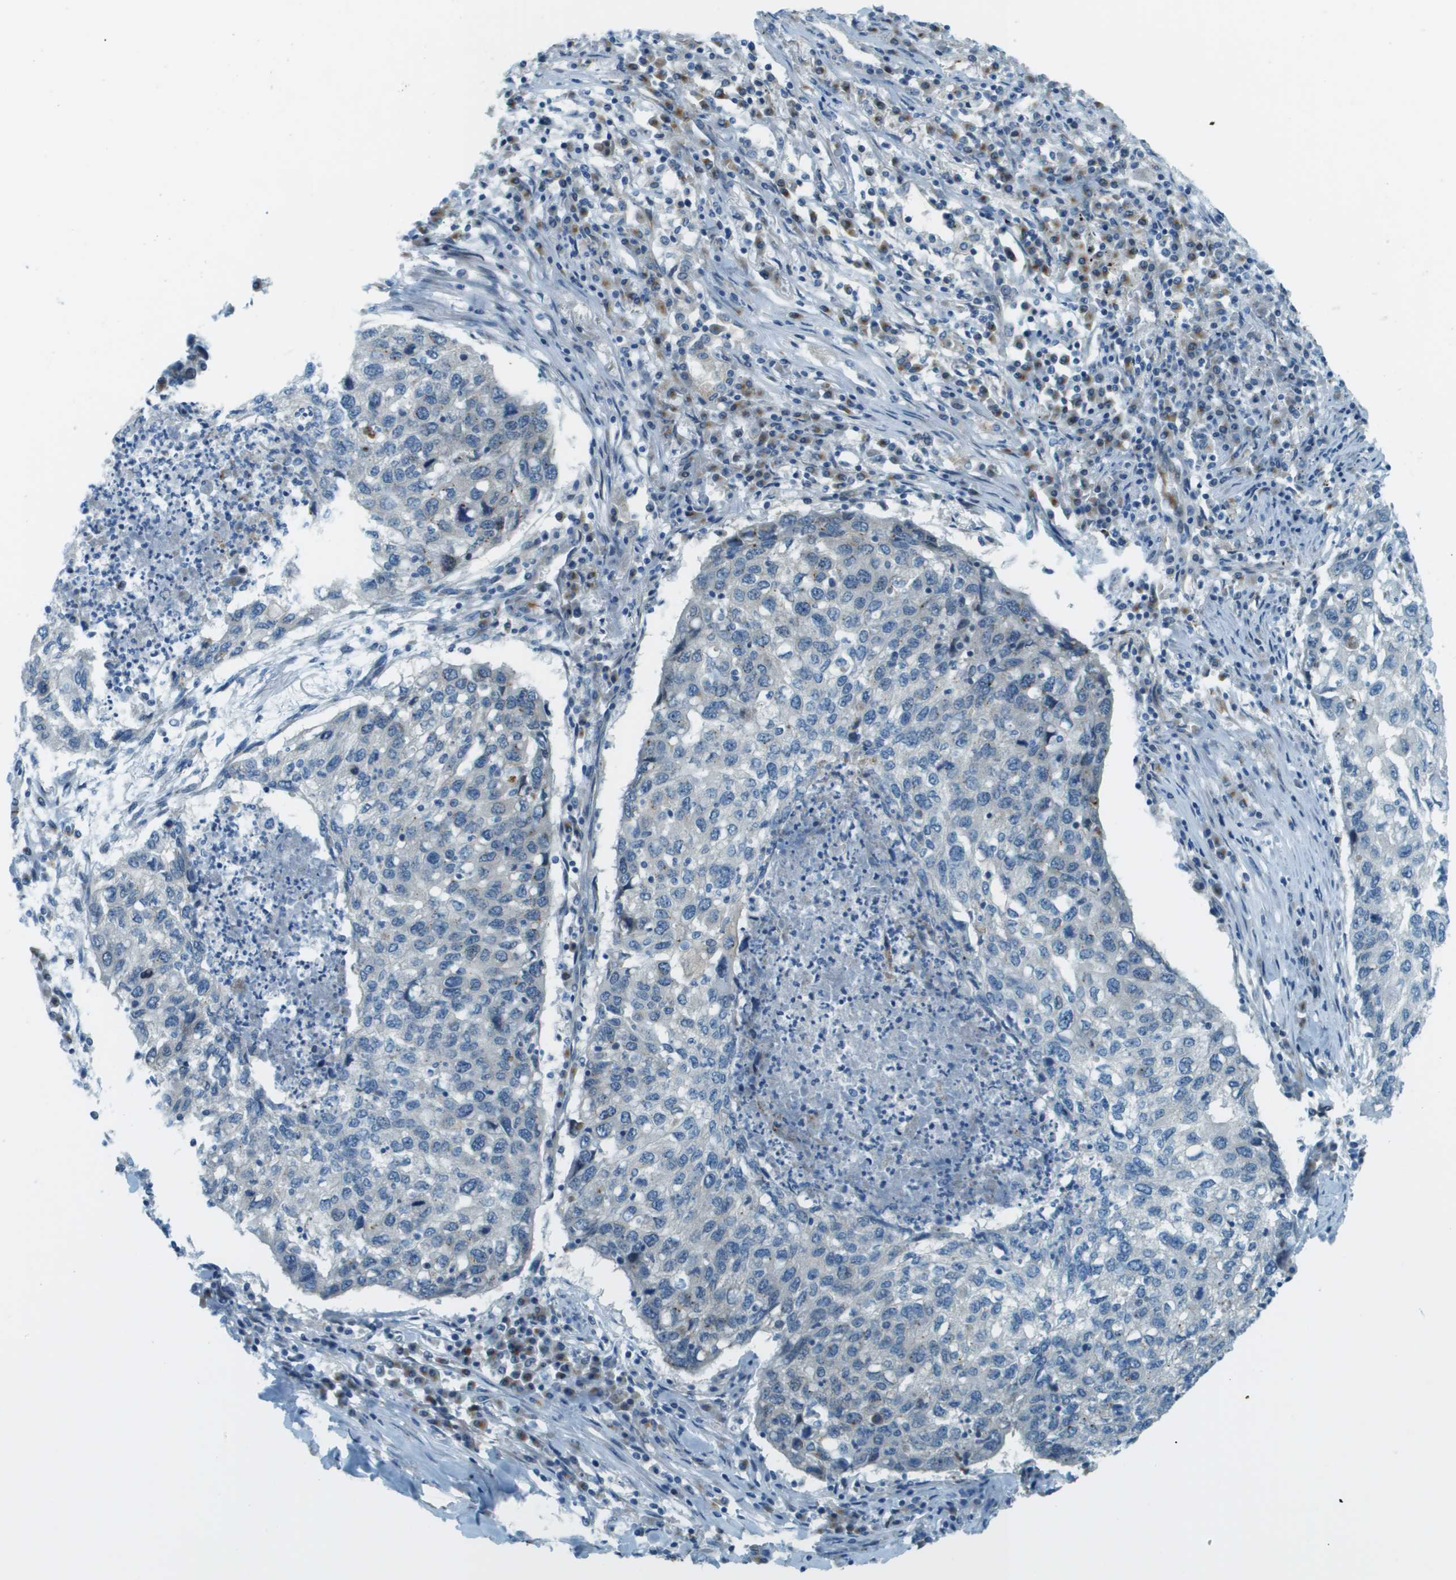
{"staining": {"intensity": "negative", "quantity": "none", "location": "none"}, "tissue": "lung cancer", "cell_type": "Tumor cells", "image_type": "cancer", "snomed": [{"axis": "morphology", "description": "Squamous cell carcinoma, NOS"}, {"axis": "topography", "description": "Lung"}], "caption": "Histopathology image shows no significant protein positivity in tumor cells of squamous cell carcinoma (lung).", "gene": "ACBD3", "patient": {"sex": "female", "age": 63}}